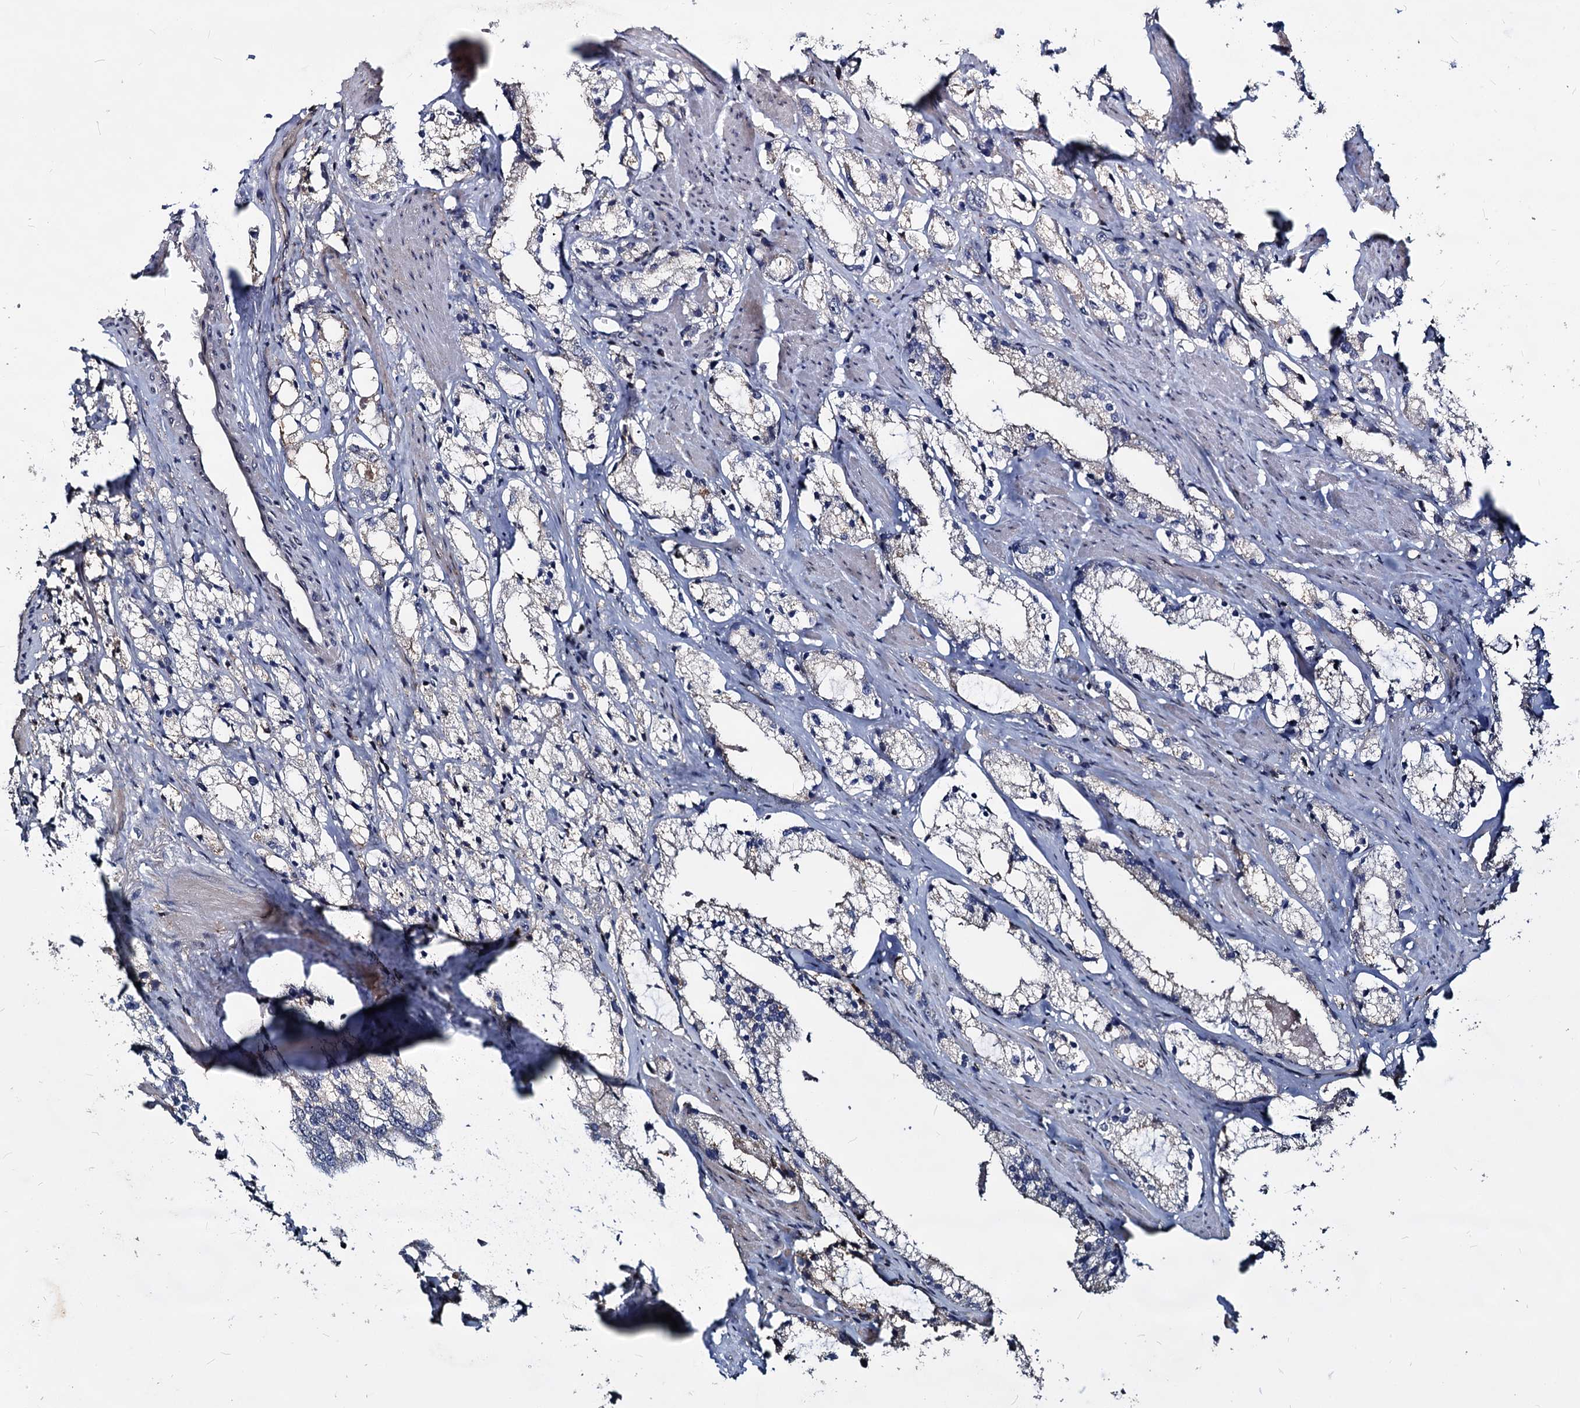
{"staining": {"intensity": "negative", "quantity": "none", "location": "none"}, "tissue": "prostate cancer", "cell_type": "Tumor cells", "image_type": "cancer", "snomed": [{"axis": "morphology", "description": "Adenocarcinoma, High grade"}, {"axis": "topography", "description": "Prostate"}], "caption": "The histopathology image shows no significant positivity in tumor cells of high-grade adenocarcinoma (prostate).", "gene": "ATG101", "patient": {"sex": "male", "age": 66}}